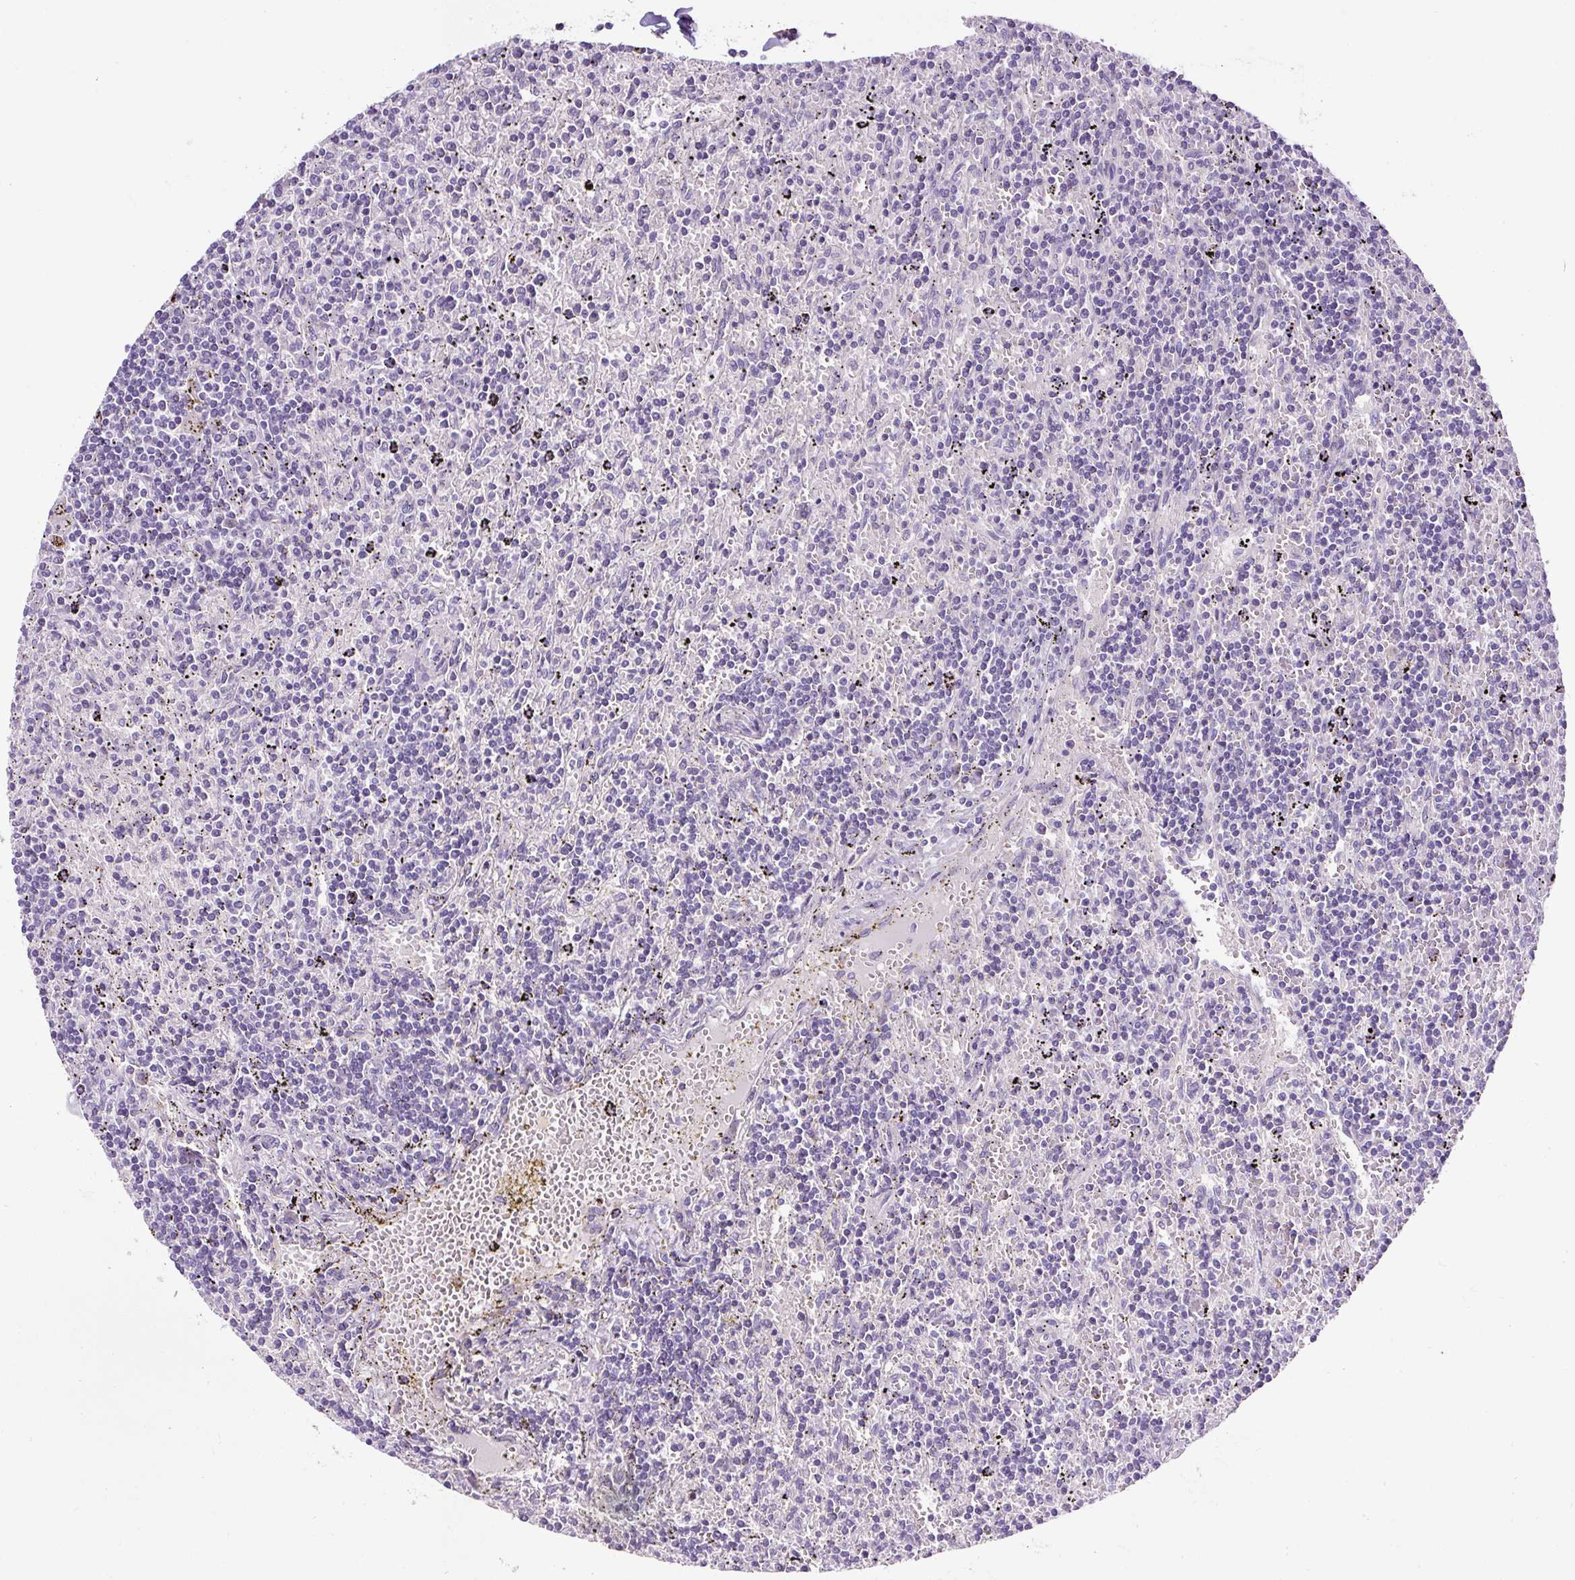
{"staining": {"intensity": "negative", "quantity": "none", "location": "none"}, "tissue": "lymphoma", "cell_type": "Tumor cells", "image_type": "cancer", "snomed": [{"axis": "morphology", "description": "Malignant lymphoma, non-Hodgkin's type, Low grade"}, {"axis": "topography", "description": "Spleen"}], "caption": "IHC of low-grade malignant lymphoma, non-Hodgkin's type reveals no expression in tumor cells.", "gene": "OR14A2", "patient": {"sex": "male", "age": 76}}